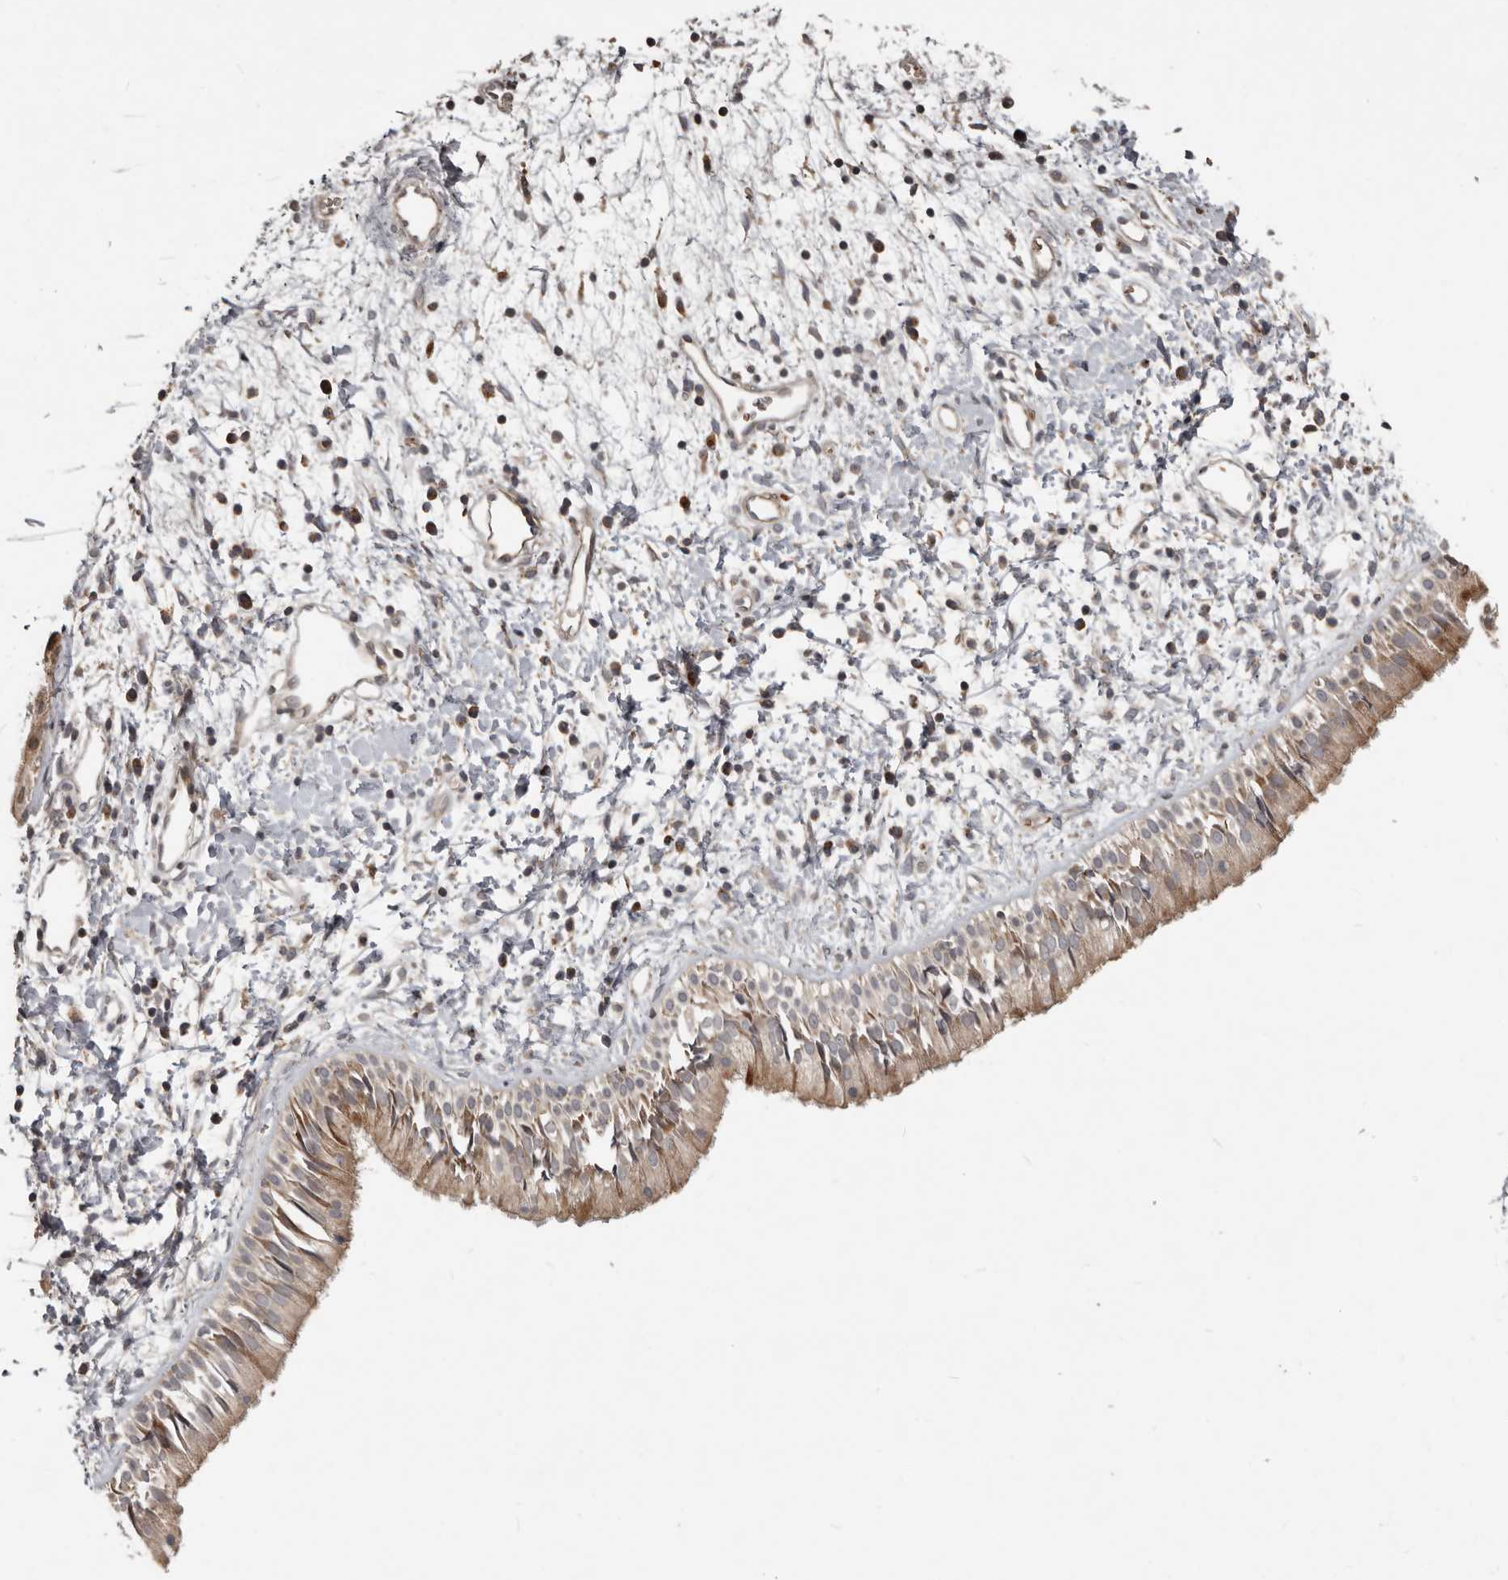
{"staining": {"intensity": "moderate", "quantity": ">75%", "location": "cytoplasmic/membranous"}, "tissue": "nasopharynx", "cell_type": "Respiratory epithelial cells", "image_type": "normal", "snomed": [{"axis": "morphology", "description": "Normal tissue, NOS"}, {"axis": "topography", "description": "Nasopharynx"}], "caption": "High-power microscopy captured an IHC photomicrograph of normal nasopharynx, revealing moderate cytoplasmic/membranous positivity in about >75% of respiratory epithelial cells. (Brightfield microscopy of DAB IHC at high magnification).", "gene": "FBXO31", "patient": {"sex": "male", "age": 22}}